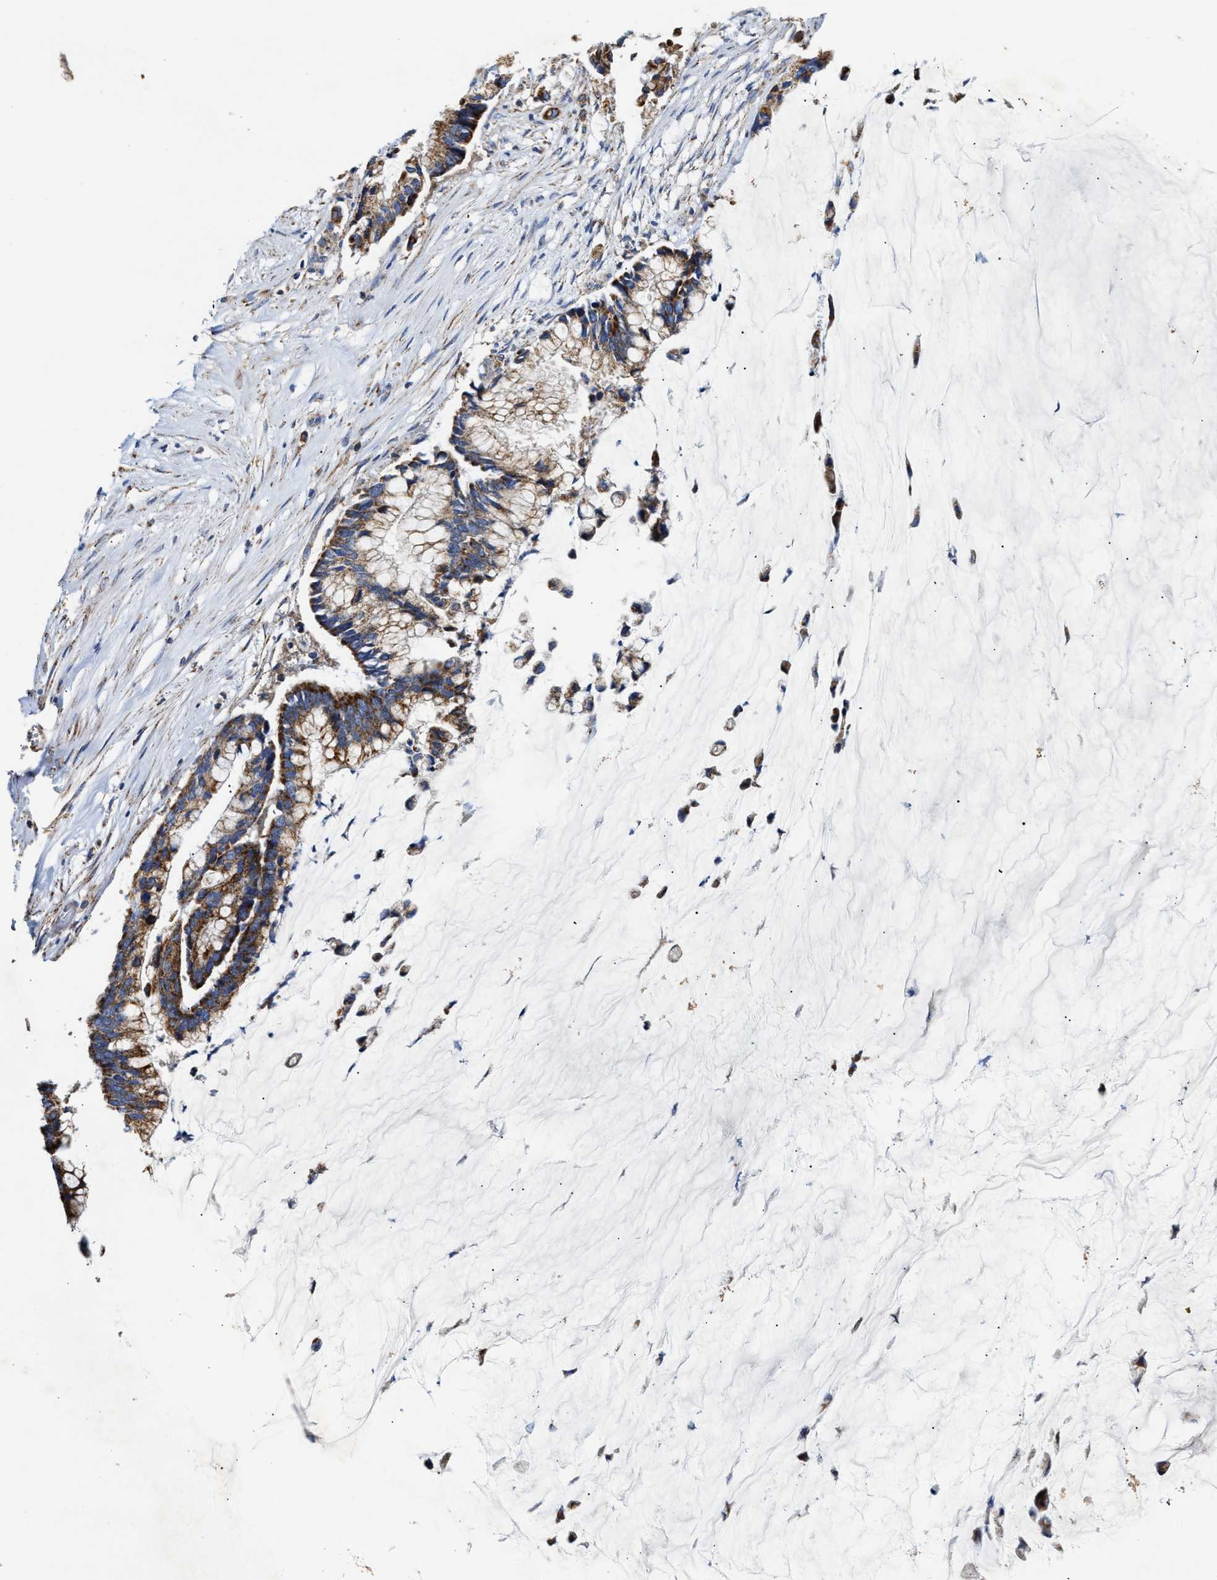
{"staining": {"intensity": "strong", "quantity": ">75%", "location": "cytoplasmic/membranous"}, "tissue": "pancreatic cancer", "cell_type": "Tumor cells", "image_type": "cancer", "snomed": [{"axis": "morphology", "description": "Adenocarcinoma, NOS"}, {"axis": "topography", "description": "Pancreas"}], "caption": "A high-resolution photomicrograph shows immunohistochemistry (IHC) staining of pancreatic adenocarcinoma, which exhibits strong cytoplasmic/membranous expression in about >75% of tumor cells. The staining was performed using DAB, with brown indicating positive protein expression. Nuclei are stained blue with hematoxylin.", "gene": "MECR", "patient": {"sex": "male", "age": 41}}